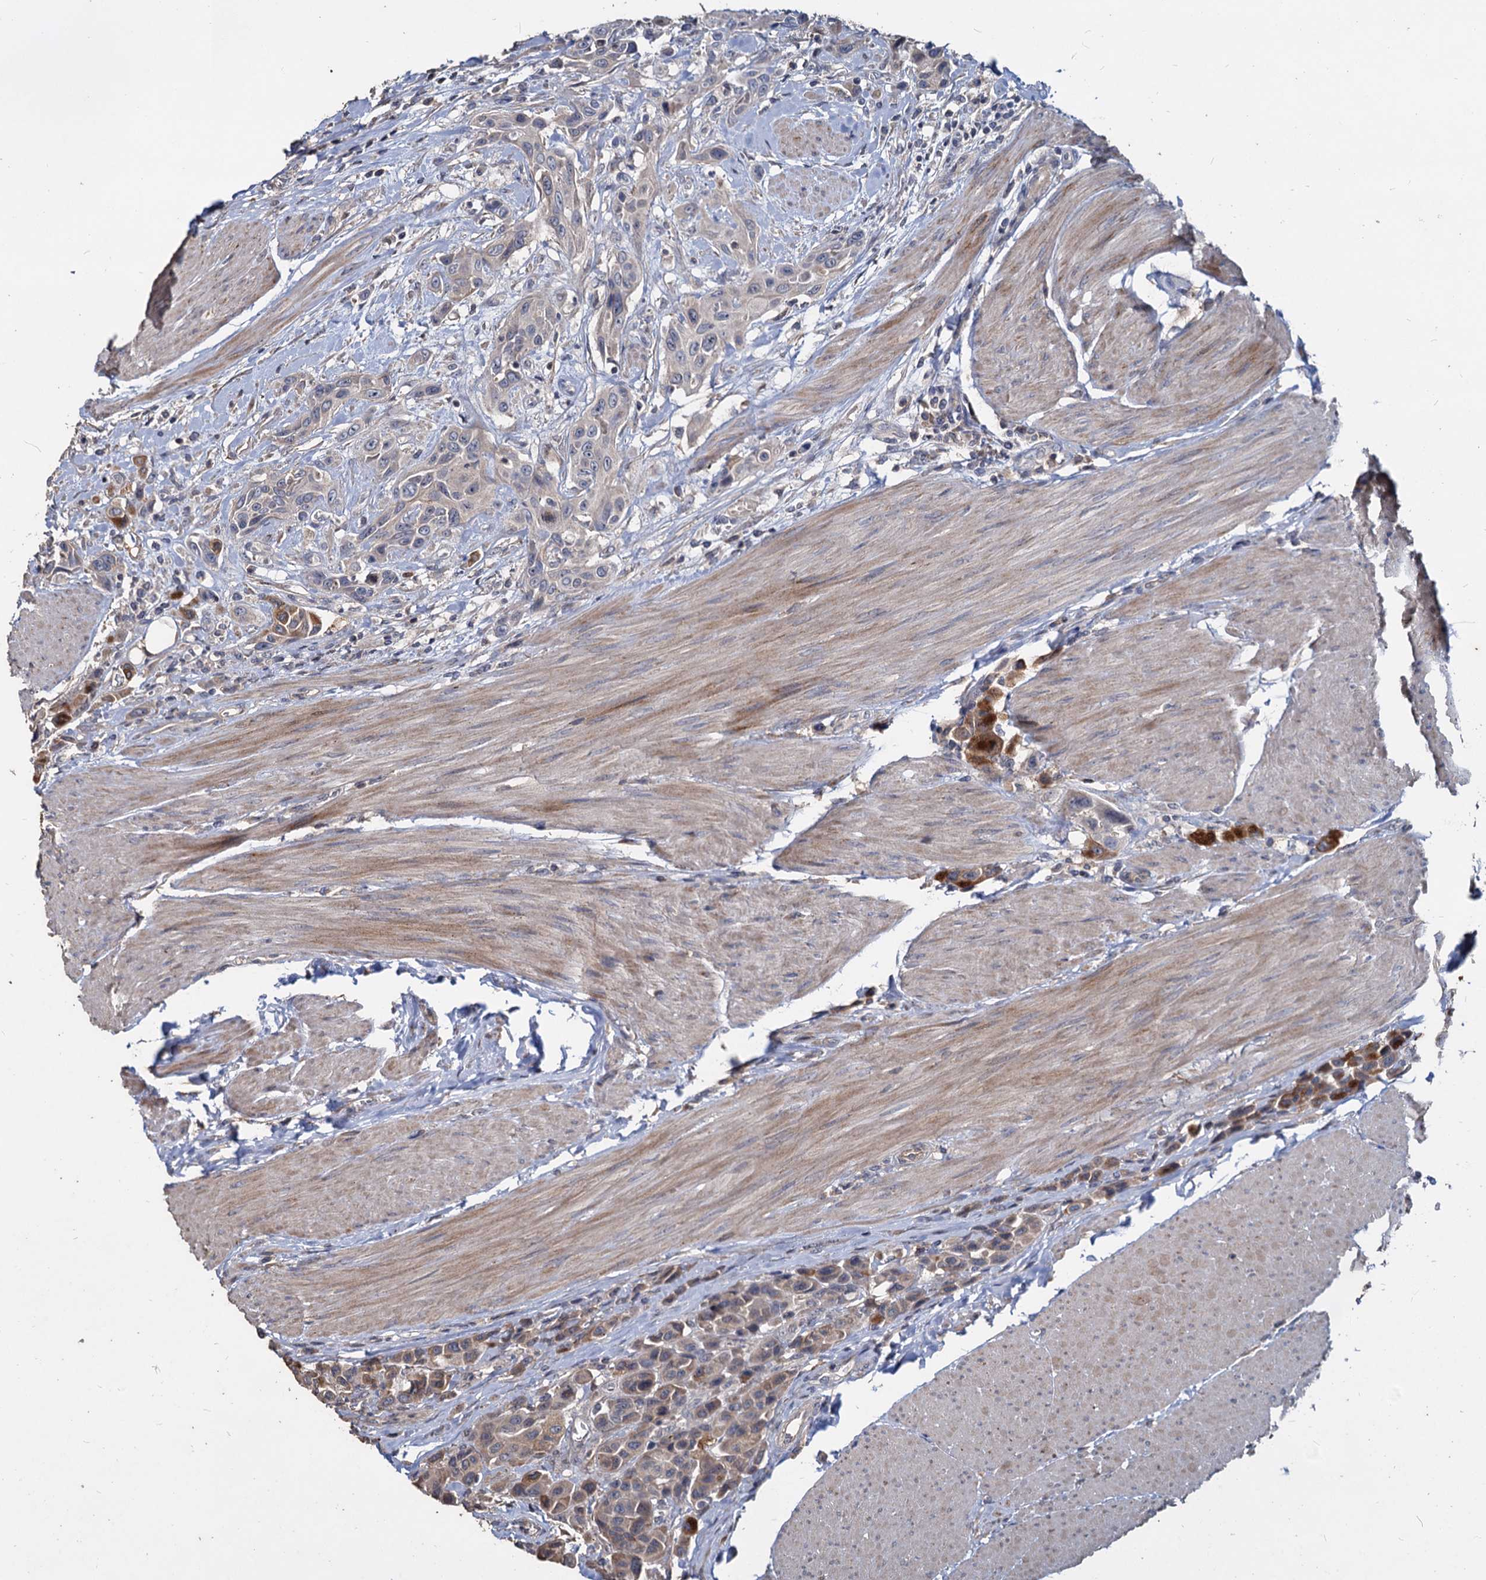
{"staining": {"intensity": "moderate", "quantity": "25%-75%", "location": "cytoplasmic/membranous"}, "tissue": "urothelial cancer", "cell_type": "Tumor cells", "image_type": "cancer", "snomed": [{"axis": "morphology", "description": "Urothelial carcinoma, High grade"}, {"axis": "topography", "description": "Urinary bladder"}], "caption": "DAB immunohistochemical staining of urothelial cancer demonstrates moderate cytoplasmic/membranous protein positivity in about 25%-75% of tumor cells.", "gene": "DEPDC4", "patient": {"sex": "male", "age": 50}}